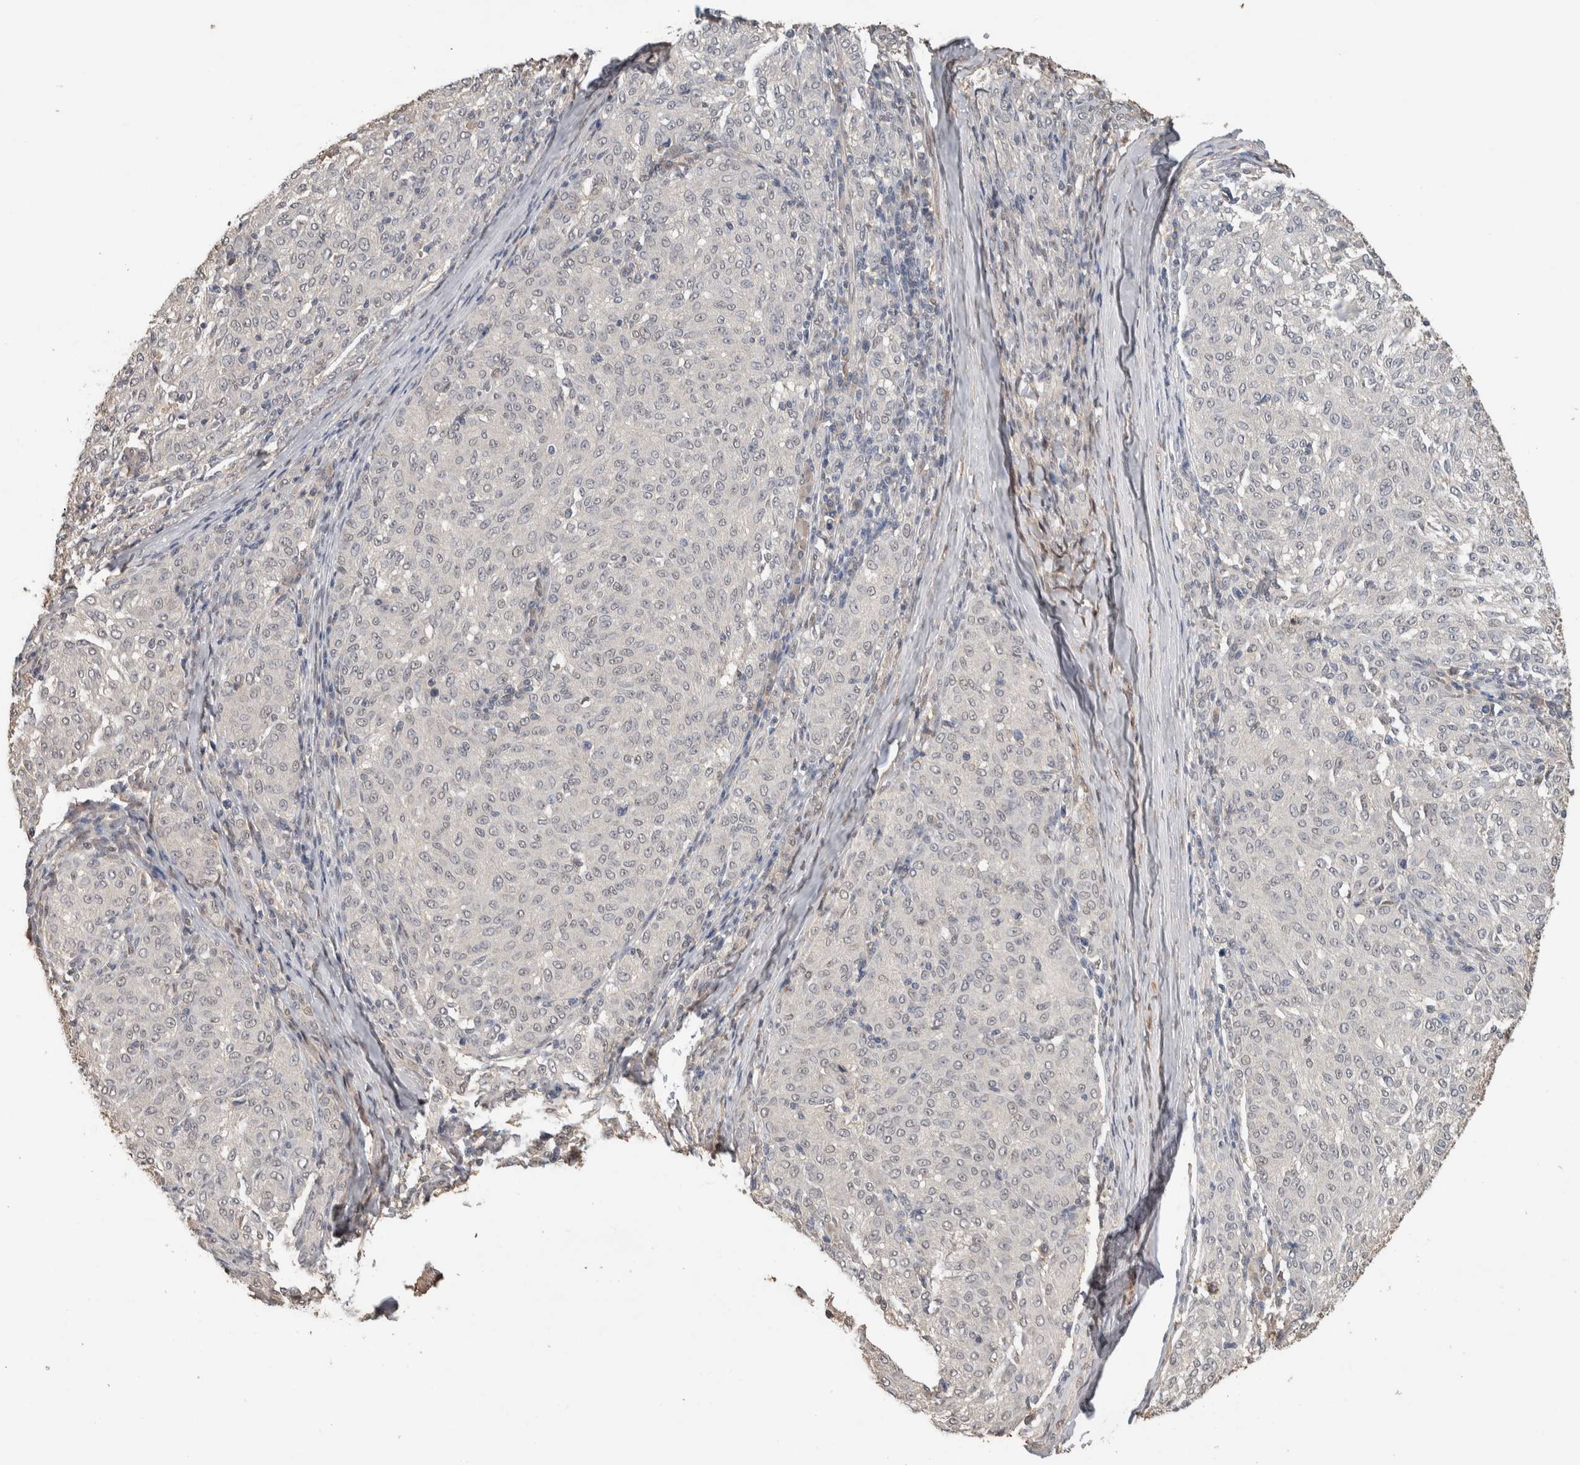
{"staining": {"intensity": "negative", "quantity": "none", "location": "none"}, "tissue": "melanoma", "cell_type": "Tumor cells", "image_type": "cancer", "snomed": [{"axis": "morphology", "description": "Malignant melanoma, NOS"}, {"axis": "topography", "description": "Skin"}], "caption": "Tumor cells show no significant protein positivity in malignant melanoma.", "gene": "CYSRT1", "patient": {"sex": "female", "age": 72}}